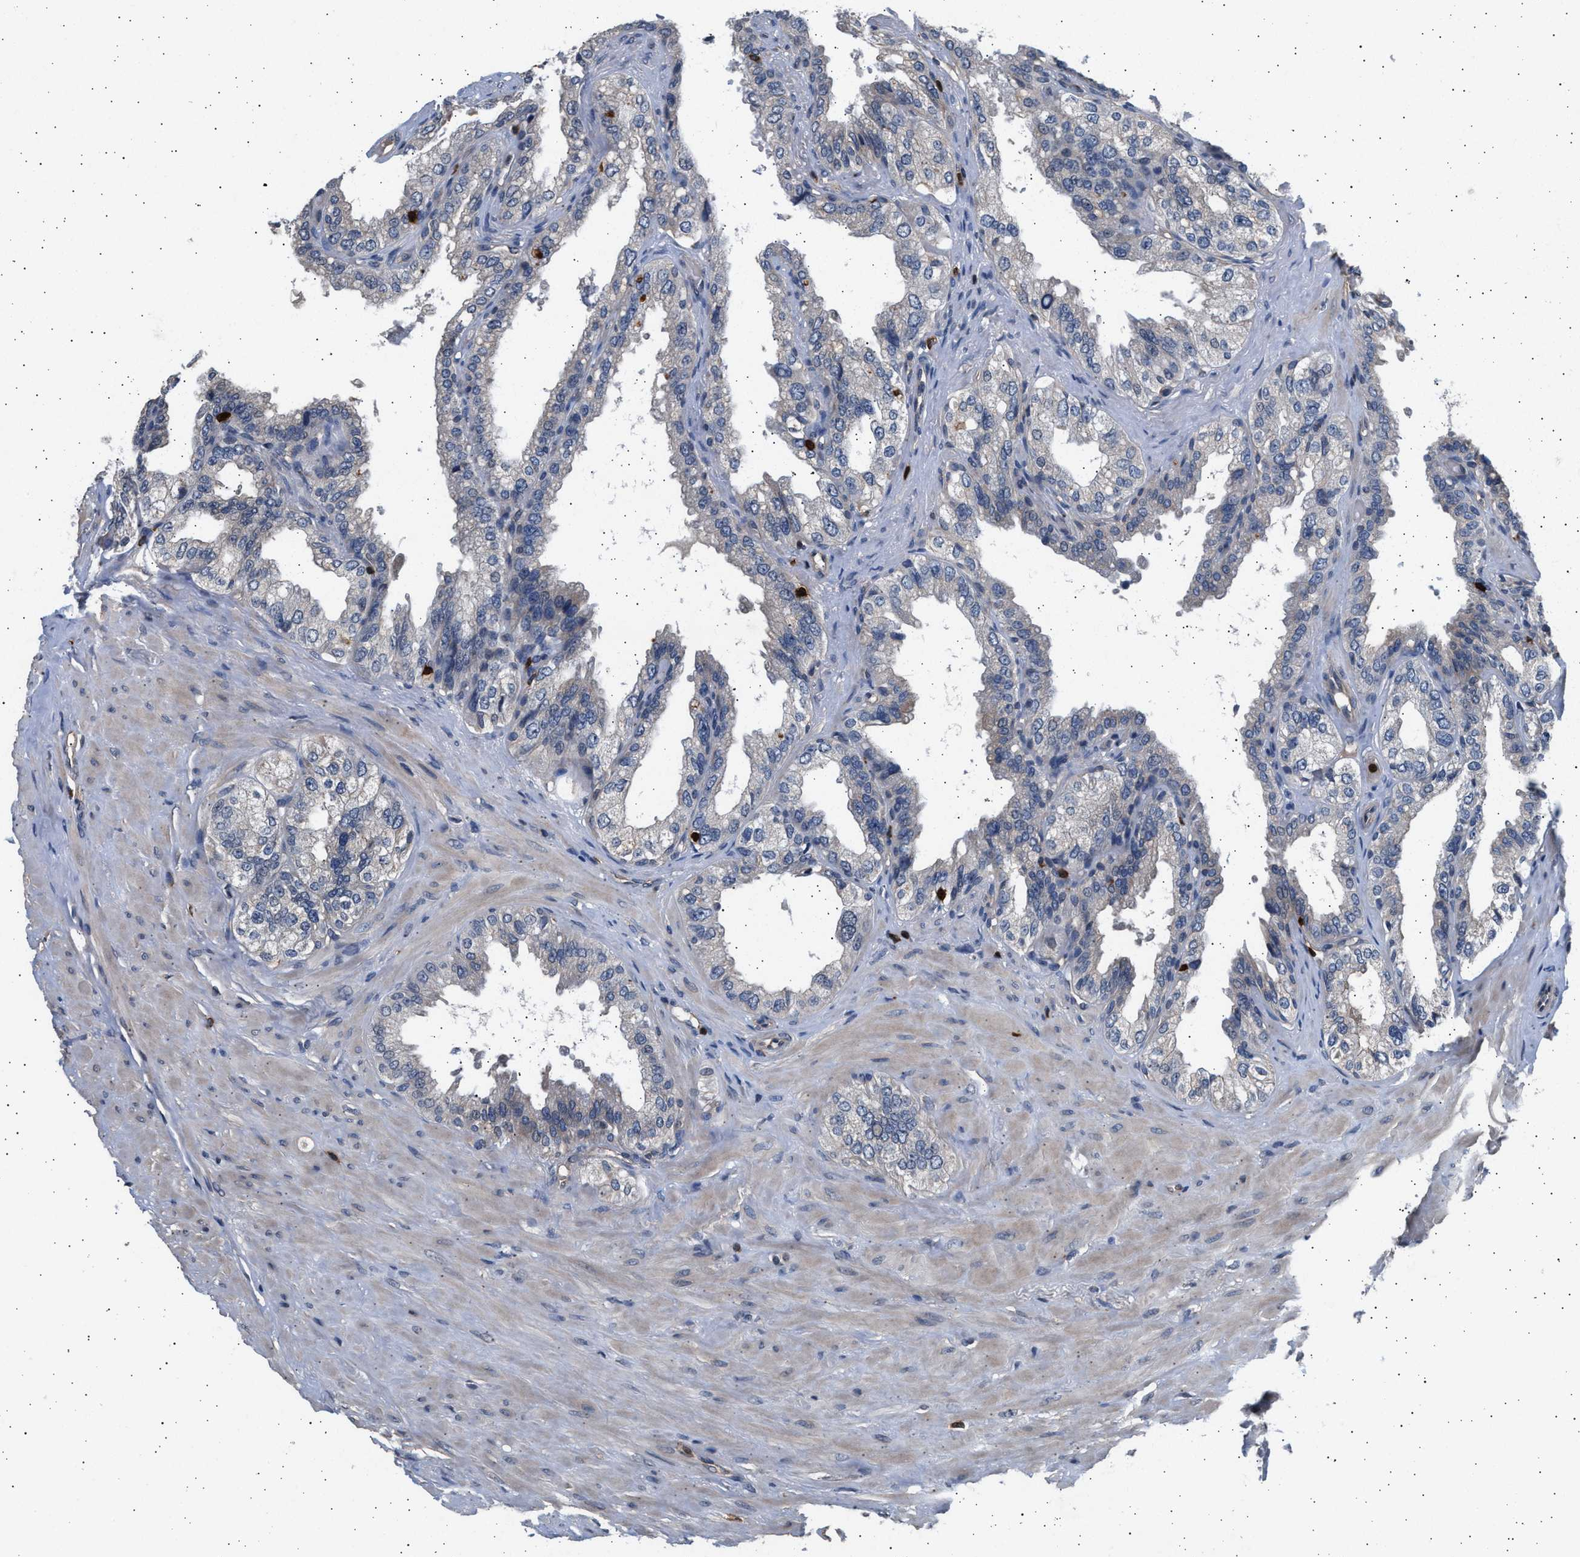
{"staining": {"intensity": "negative", "quantity": "none", "location": "none"}, "tissue": "seminal vesicle", "cell_type": "Glandular cells", "image_type": "normal", "snomed": [{"axis": "morphology", "description": "Normal tissue, NOS"}, {"axis": "topography", "description": "Seminal veicle"}], "caption": "Glandular cells show no significant protein staining in unremarkable seminal vesicle. (Stains: DAB immunohistochemistry (IHC) with hematoxylin counter stain, Microscopy: brightfield microscopy at high magnification).", "gene": "GRAP2", "patient": {"sex": "male", "age": 68}}